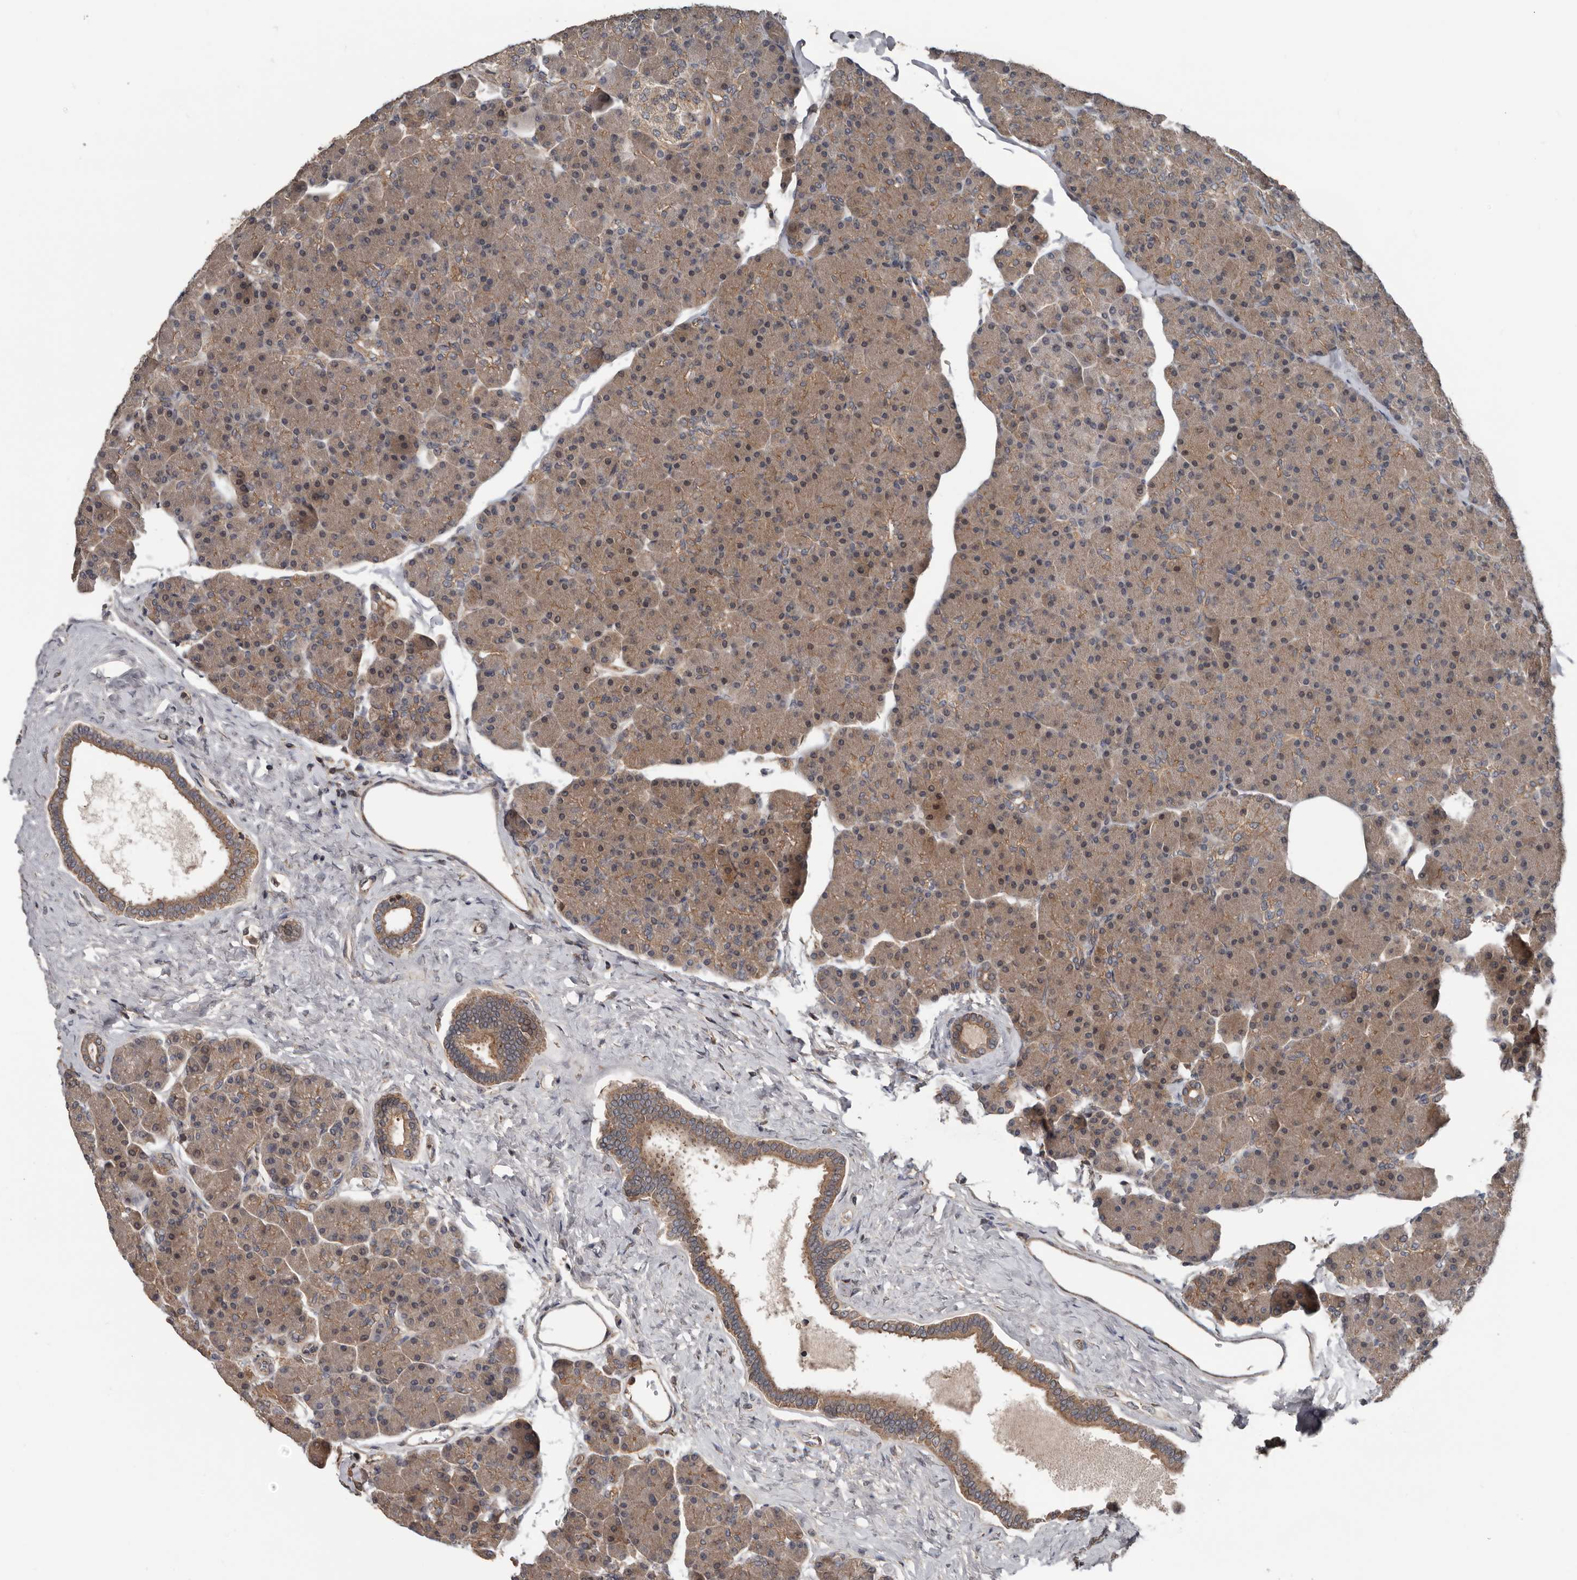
{"staining": {"intensity": "moderate", "quantity": ">75%", "location": "cytoplasmic/membranous"}, "tissue": "pancreas", "cell_type": "Exocrine glandular cells", "image_type": "normal", "snomed": [{"axis": "morphology", "description": "Normal tissue, NOS"}, {"axis": "topography", "description": "Pancreas"}], "caption": "A histopathology image of human pancreas stained for a protein demonstrates moderate cytoplasmic/membranous brown staining in exocrine glandular cells. (DAB IHC with brightfield microscopy, high magnification).", "gene": "DNAJB4", "patient": {"sex": "female", "age": 43}}